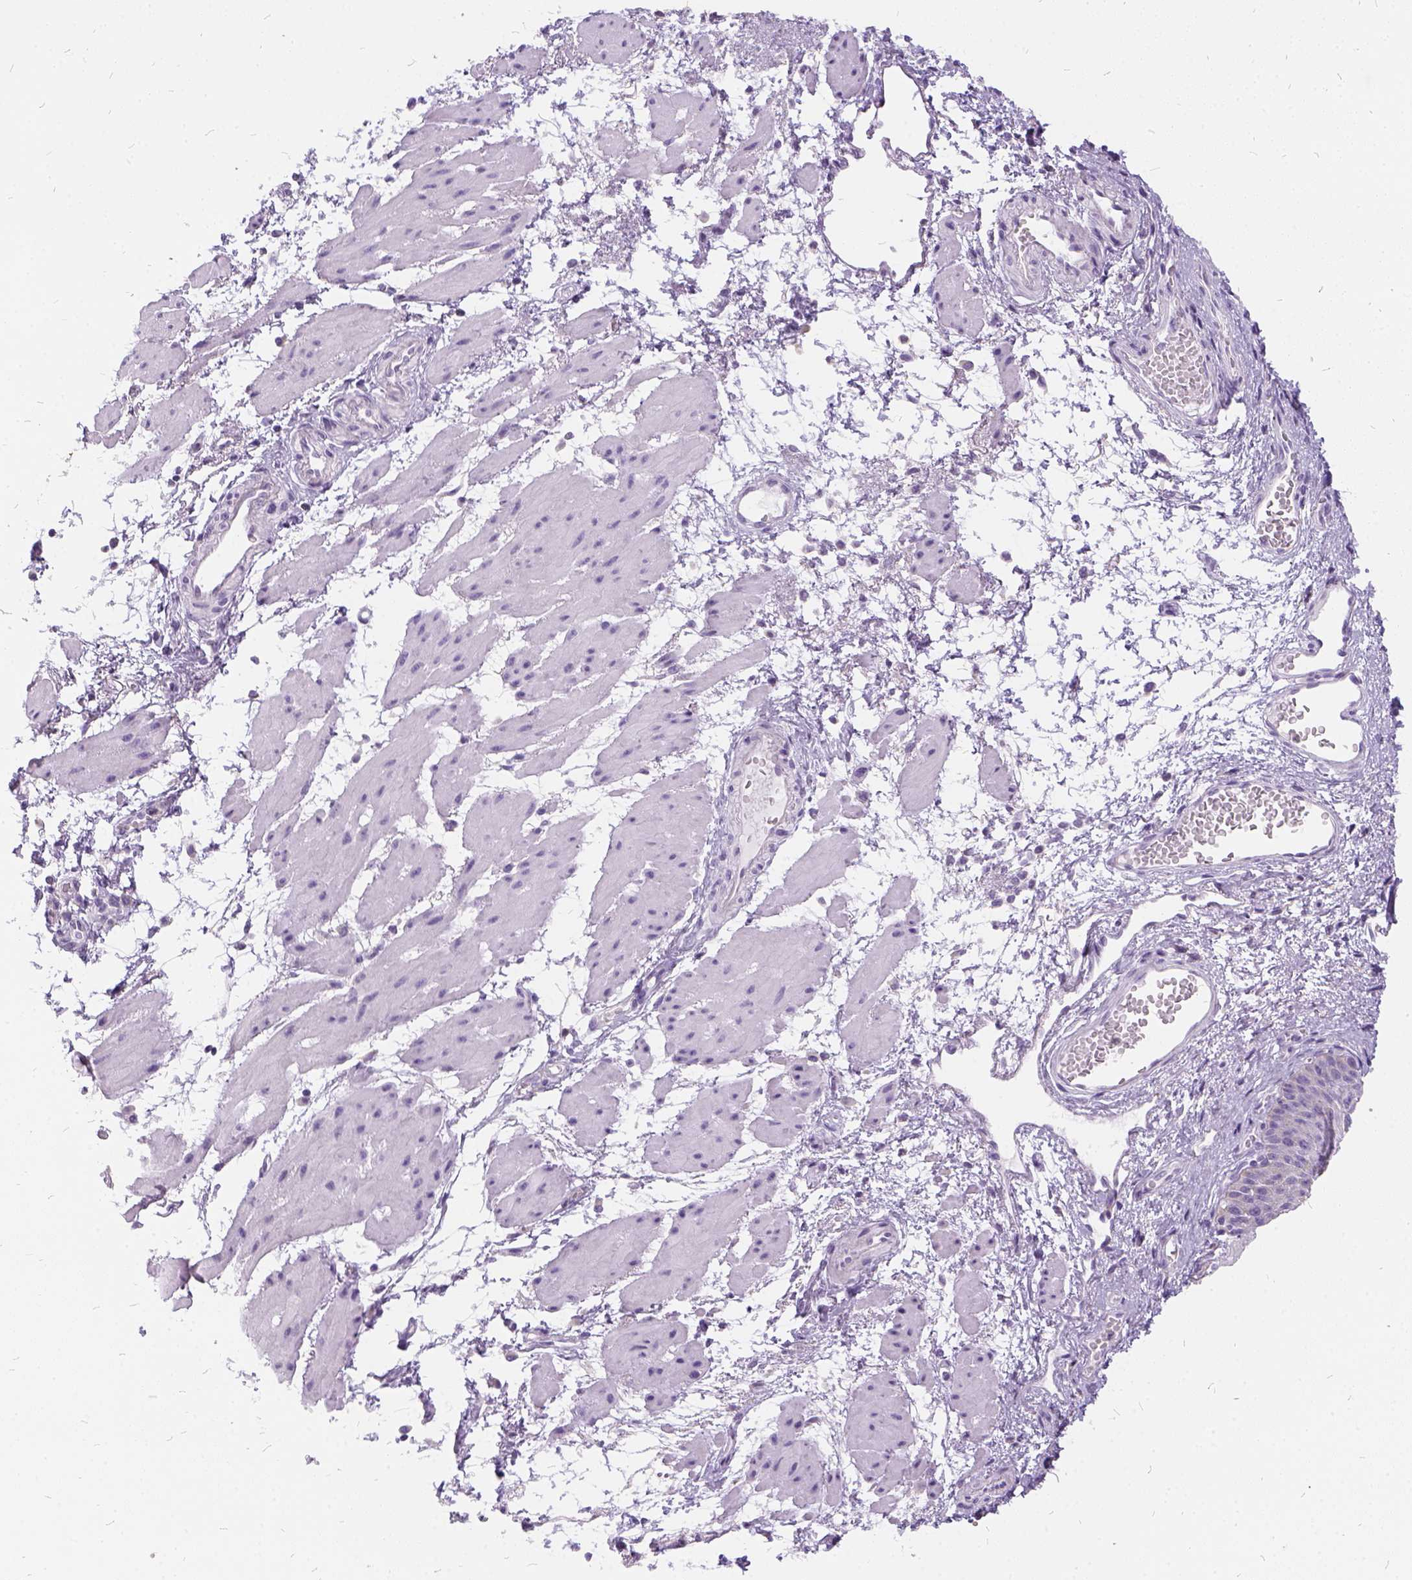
{"staining": {"intensity": "negative", "quantity": "none", "location": "none"}, "tissue": "esophagus", "cell_type": "Squamous epithelial cells", "image_type": "normal", "snomed": [{"axis": "morphology", "description": "Normal tissue, NOS"}, {"axis": "topography", "description": "Esophagus"}], "caption": "A high-resolution histopathology image shows IHC staining of unremarkable esophagus, which exhibits no significant expression in squamous epithelial cells.", "gene": "FDX1", "patient": {"sex": "male", "age": 71}}